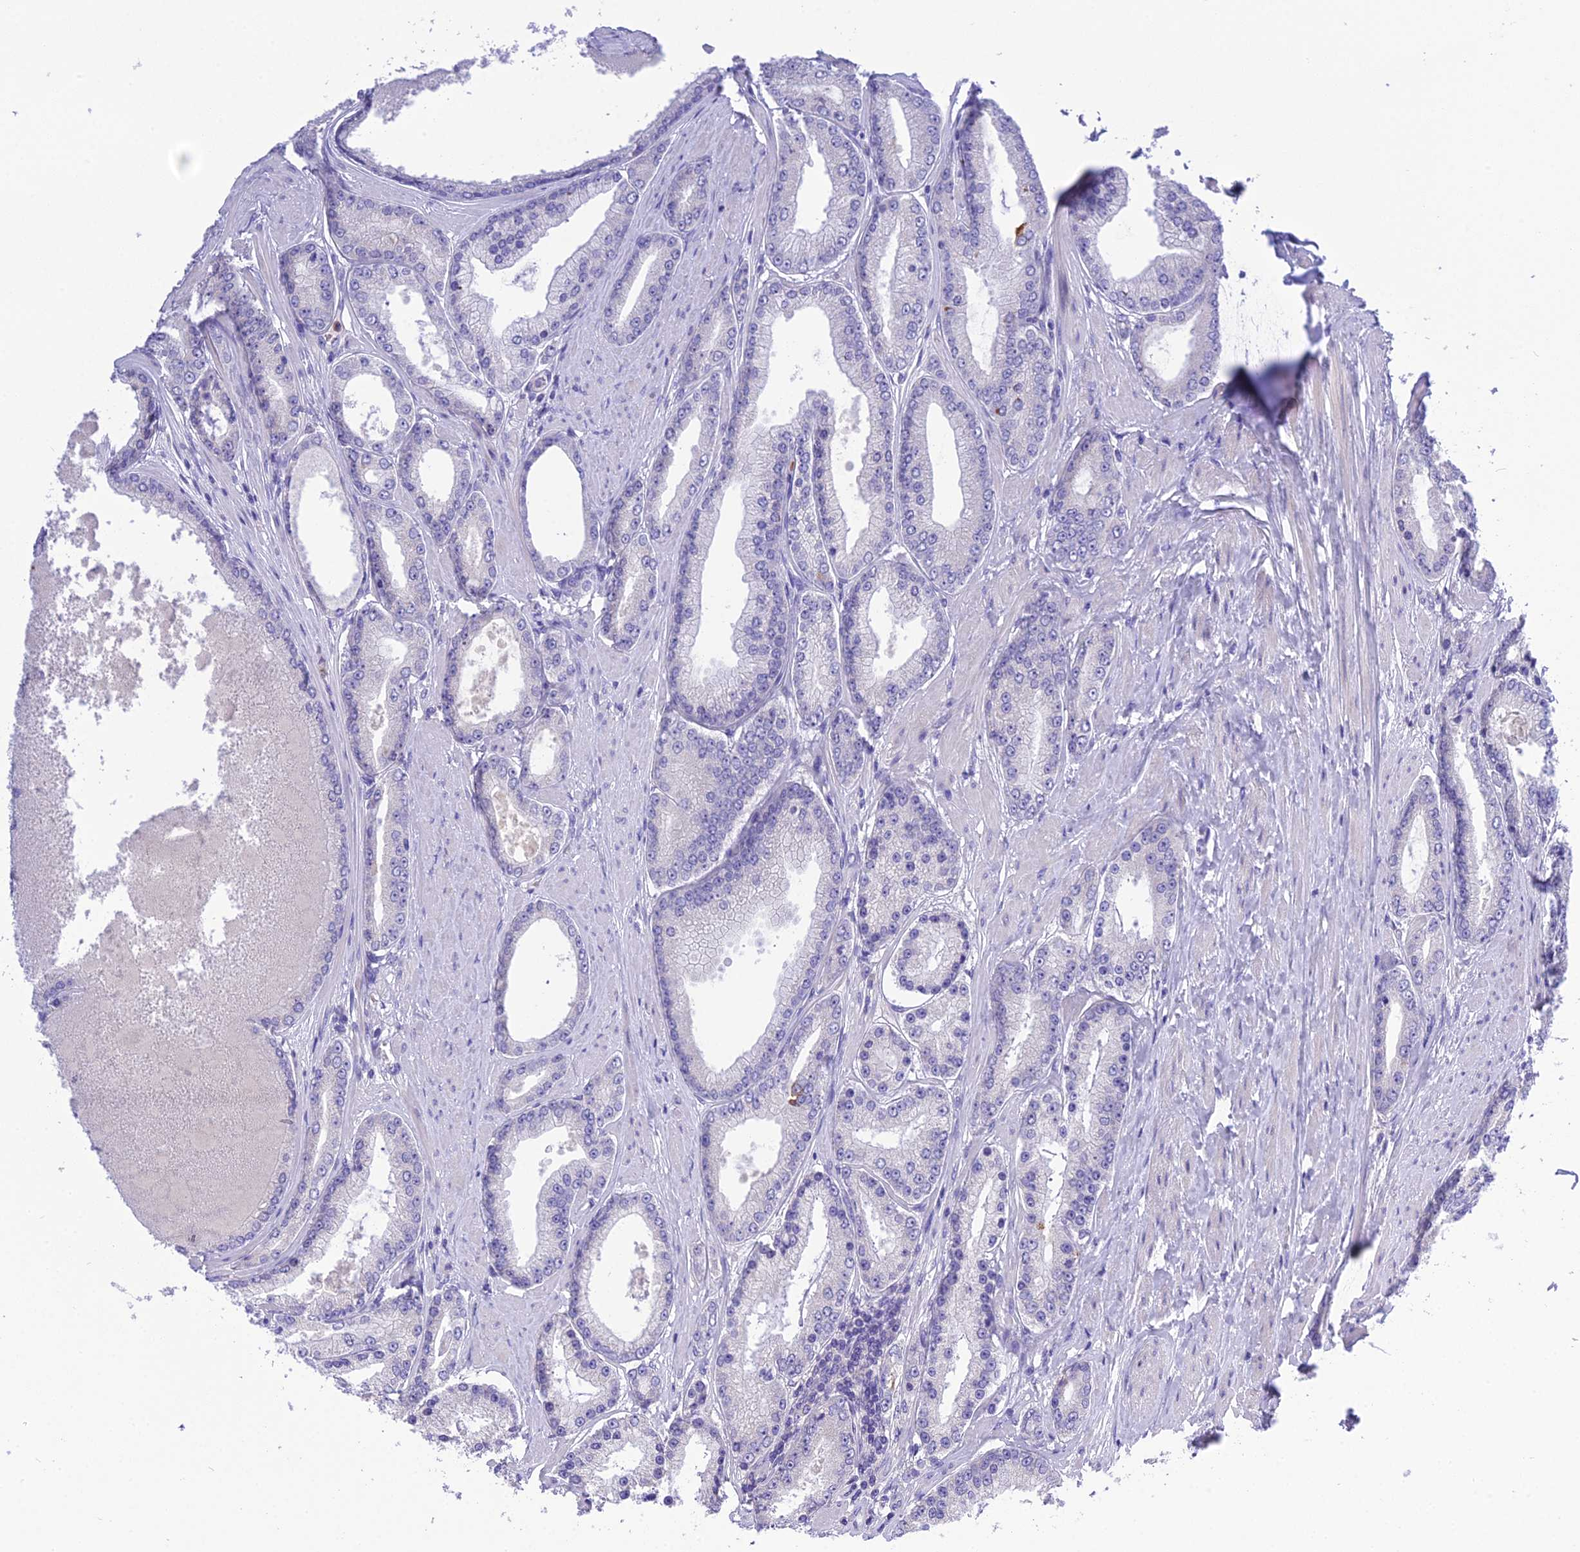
{"staining": {"intensity": "negative", "quantity": "none", "location": "none"}, "tissue": "prostate cancer", "cell_type": "Tumor cells", "image_type": "cancer", "snomed": [{"axis": "morphology", "description": "Adenocarcinoma, High grade"}, {"axis": "topography", "description": "Prostate"}], "caption": "Immunohistochemical staining of human adenocarcinoma (high-grade) (prostate) shows no significant staining in tumor cells.", "gene": "KIAA0408", "patient": {"sex": "male", "age": 59}}